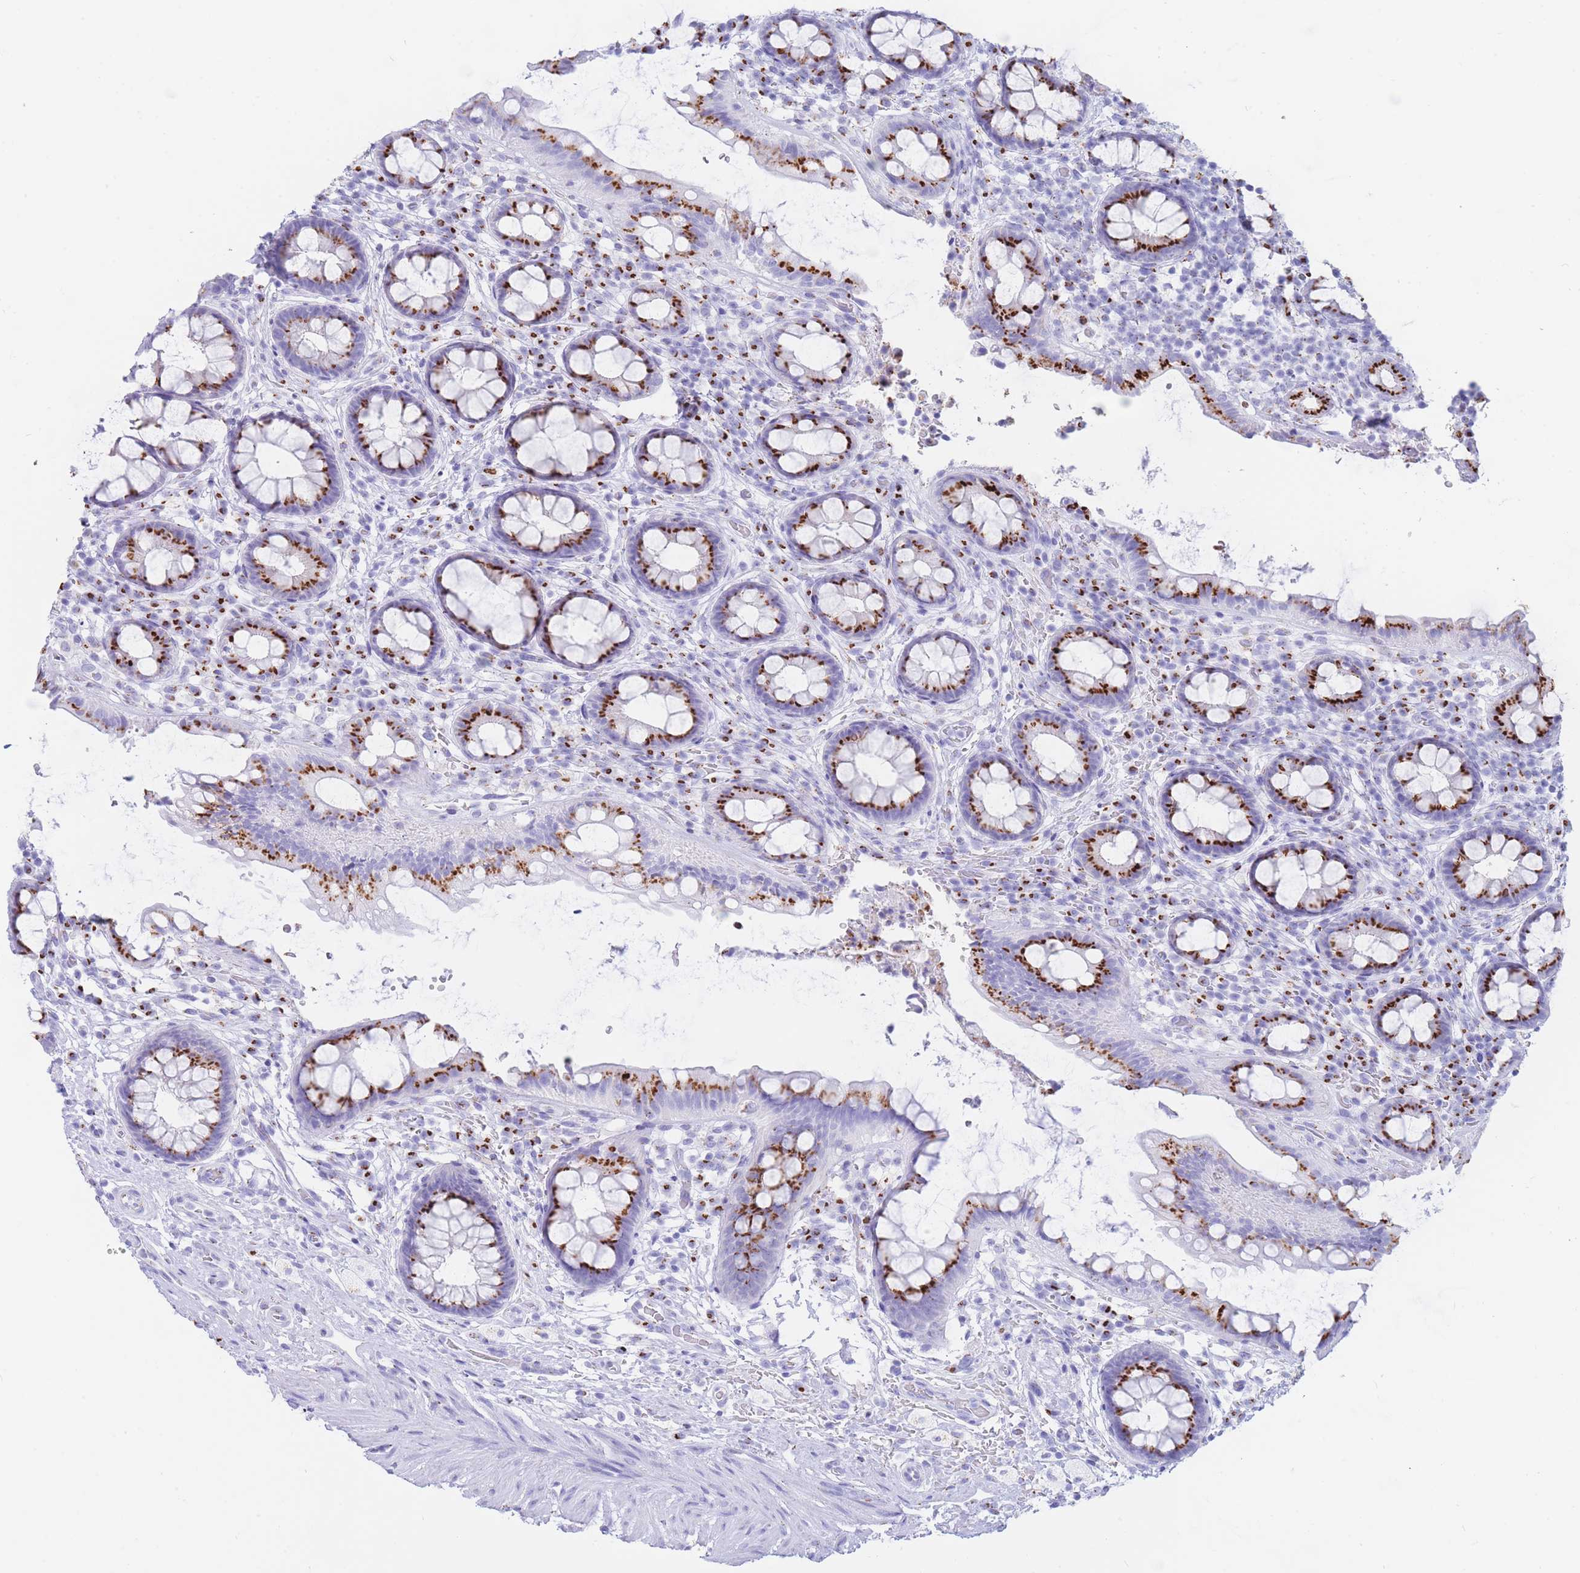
{"staining": {"intensity": "strong", "quantity": ">75%", "location": "cytoplasmic/membranous"}, "tissue": "rectum", "cell_type": "Glandular cells", "image_type": "normal", "snomed": [{"axis": "morphology", "description": "Normal tissue, NOS"}, {"axis": "topography", "description": "Rectum"}, {"axis": "topography", "description": "Peripheral nerve tissue"}], "caption": "IHC staining of normal rectum, which reveals high levels of strong cytoplasmic/membranous staining in approximately >75% of glandular cells indicating strong cytoplasmic/membranous protein positivity. The staining was performed using DAB (3,3'-diaminobenzidine) (brown) for protein detection and nuclei were counterstained in hematoxylin (blue).", "gene": "FAM3C", "patient": {"sex": "female", "age": 69}}